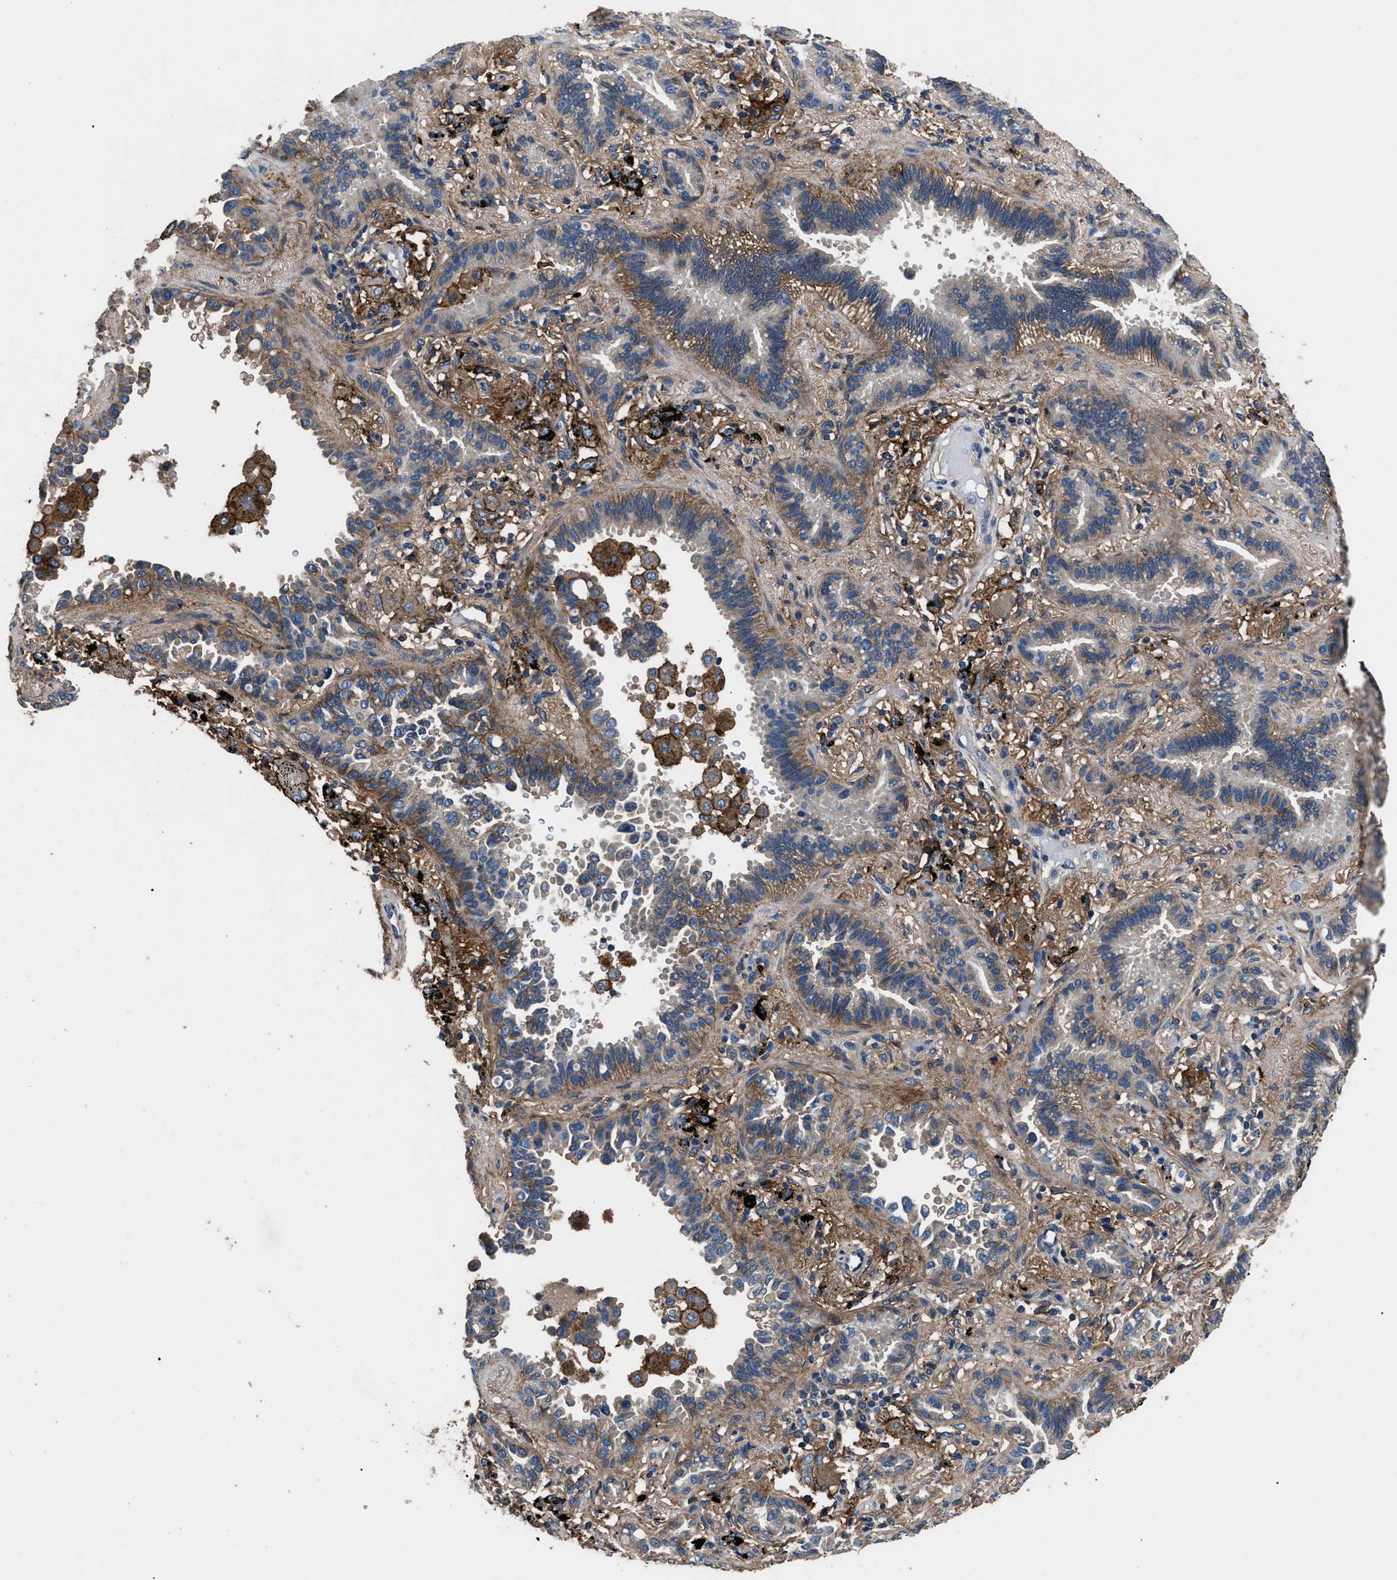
{"staining": {"intensity": "moderate", "quantity": ">75%", "location": "cytoplasmic/membranous"}, "tissue": "lung cancer", "cell_type": "Tumor cells", "image_type": "cancer", "snomed": [{"axis": "morphology", "description": "Normal tissue, NOS"}, {"axis": "morphology", "description": "Adenocarcinoma, NOS"}, {"axis": "topography", "description": "Lung"}], "caption": "Protein expression analysis of human lung cancer (adenocarcinoma) reveals moderate cytoplasmic/membranous staining in approximately >75% of tumor cells.", "gene": "CD276", "patient": {"sex": "male", "age": 59}}